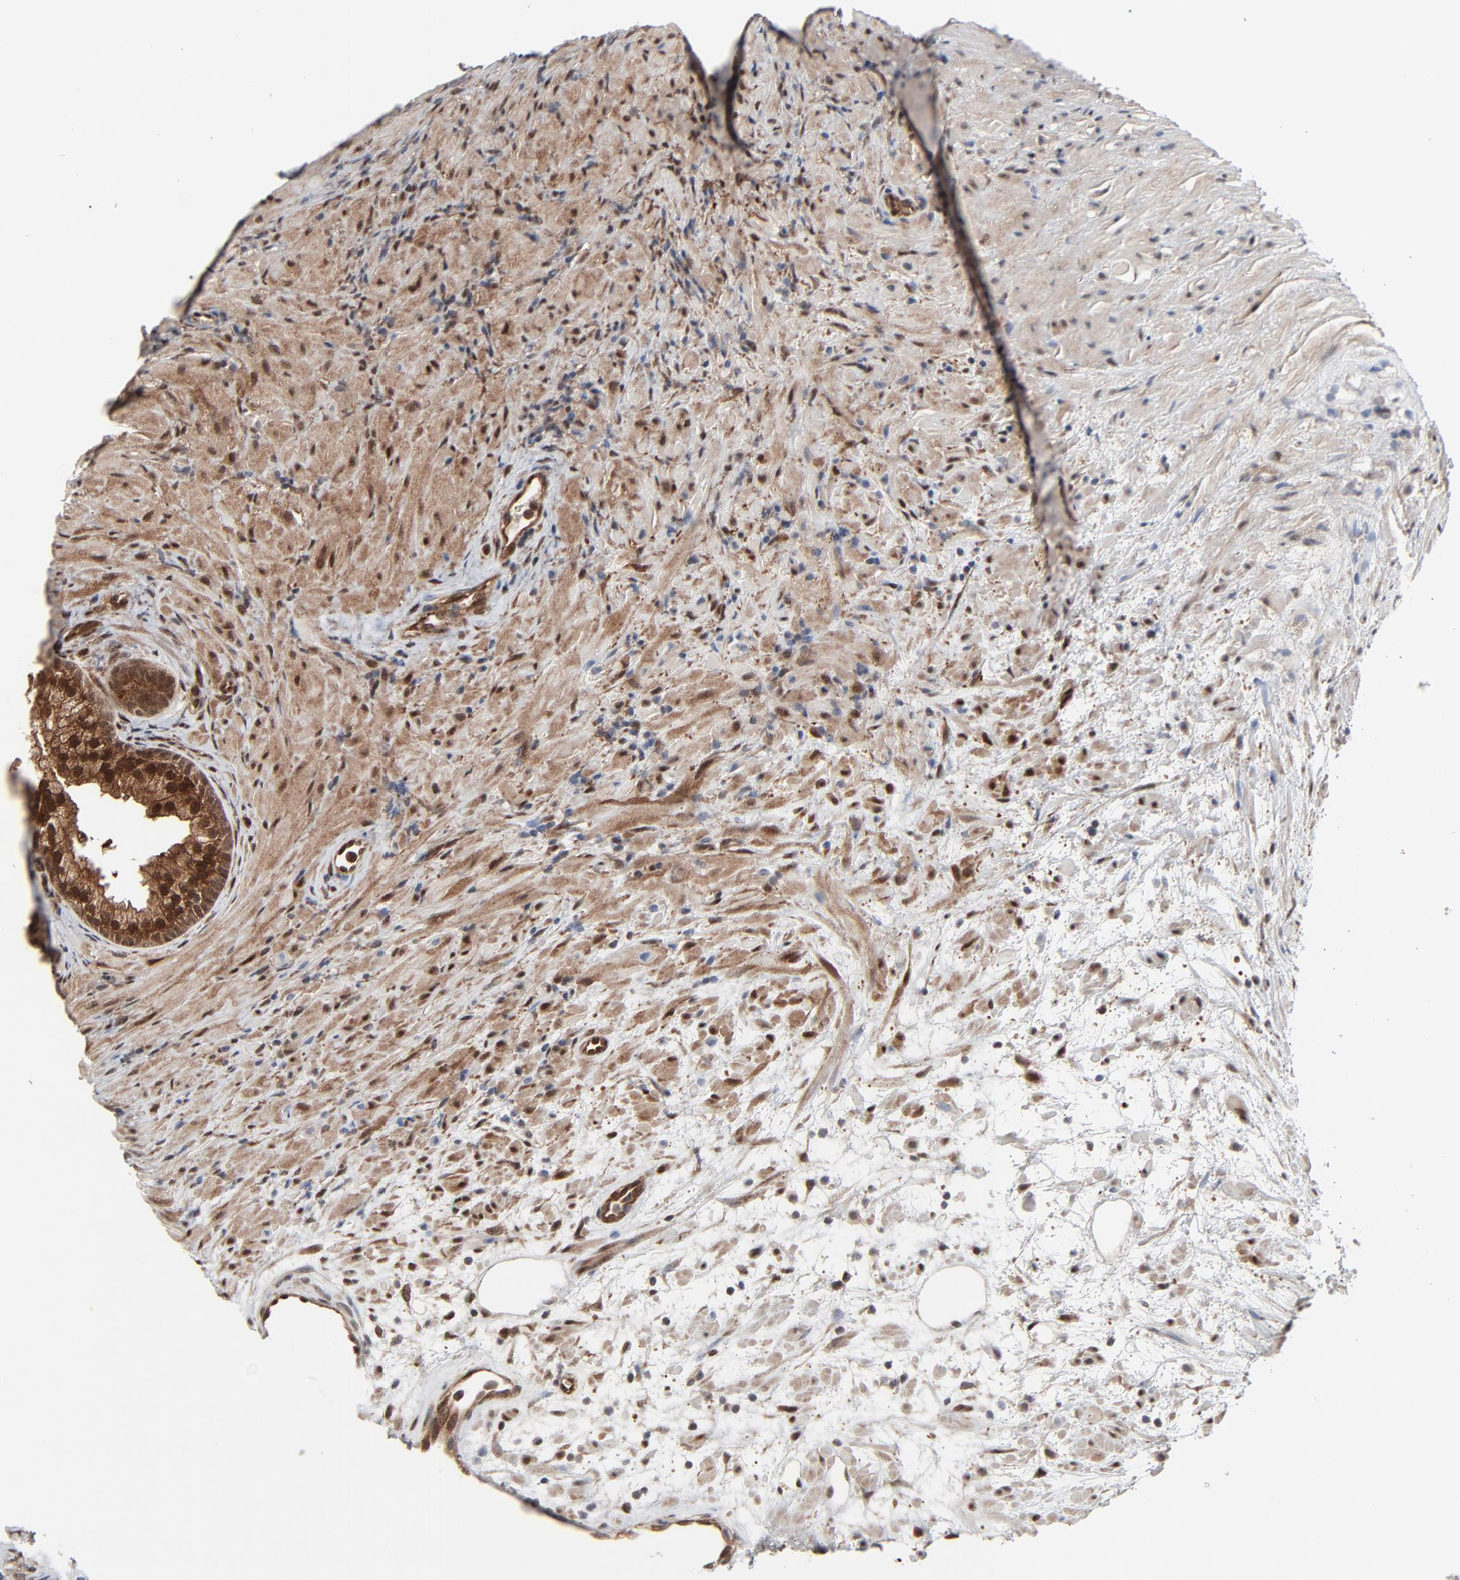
{"staining": {"intensity": "strong", "quantity": ">75%", "location": "cytoplasmic/membranous,nuclear"}, "tissue": "prostate", "cell_type": "Glandular cells", "image_type": "normal", "snomed": [{"axis": "morphology", "description": "Normal tissue, NOS"}, {"axis": "topography", "description": "Prostate"}], "caption": "Protein expression analysis of benign prostate reveals strong cytoplasmic/membranous,nuclear expression in approximately >75% of glandular cells. The protein of interest is shown in brown color, while the nuclei are stained blue.", "gene": "AKT1", "patient": {"sex": "male", "age": 76}}